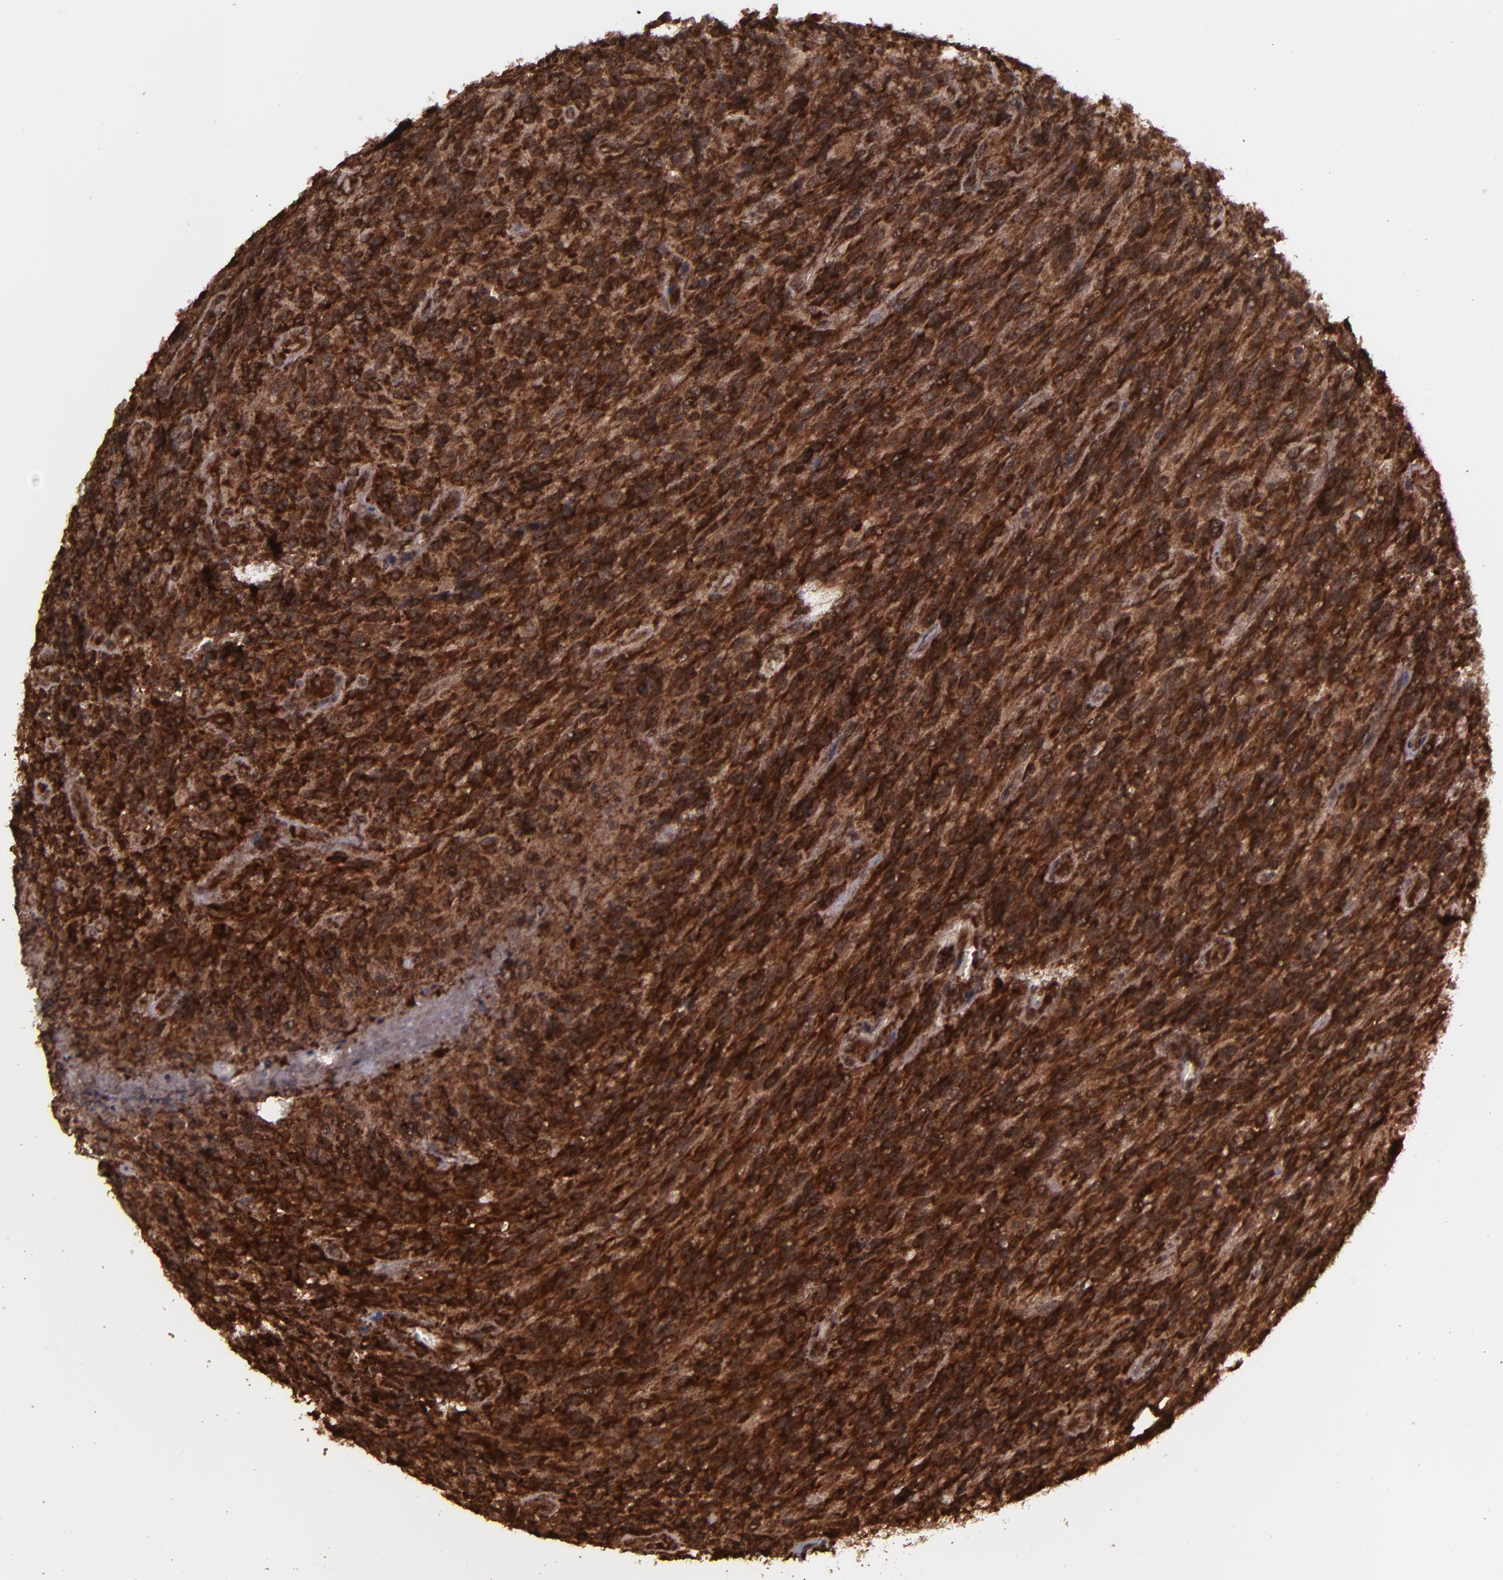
{"staining": {"intensity": "strong", "quantity": ">75%", "location": "cytoplasmic/membranous,nuclear"}, "tissue": "glioma", "cell_type": "Tumor cells", "image_type": "cancer", "snomed": [{"axis": "morphology", "description": "Normal tissue, NOS"}, {"axis": "morphology", "description": "Glioma, malignant, High grade"}, {"axis": "topography", "description": "Cerebral cortex"}], "caption": "Glioma stained with a protein marker exhibits strong staining in tumor cells.", "gene": "EIF4ENIF1", "patient": {"sex": "male", "age": 56}}